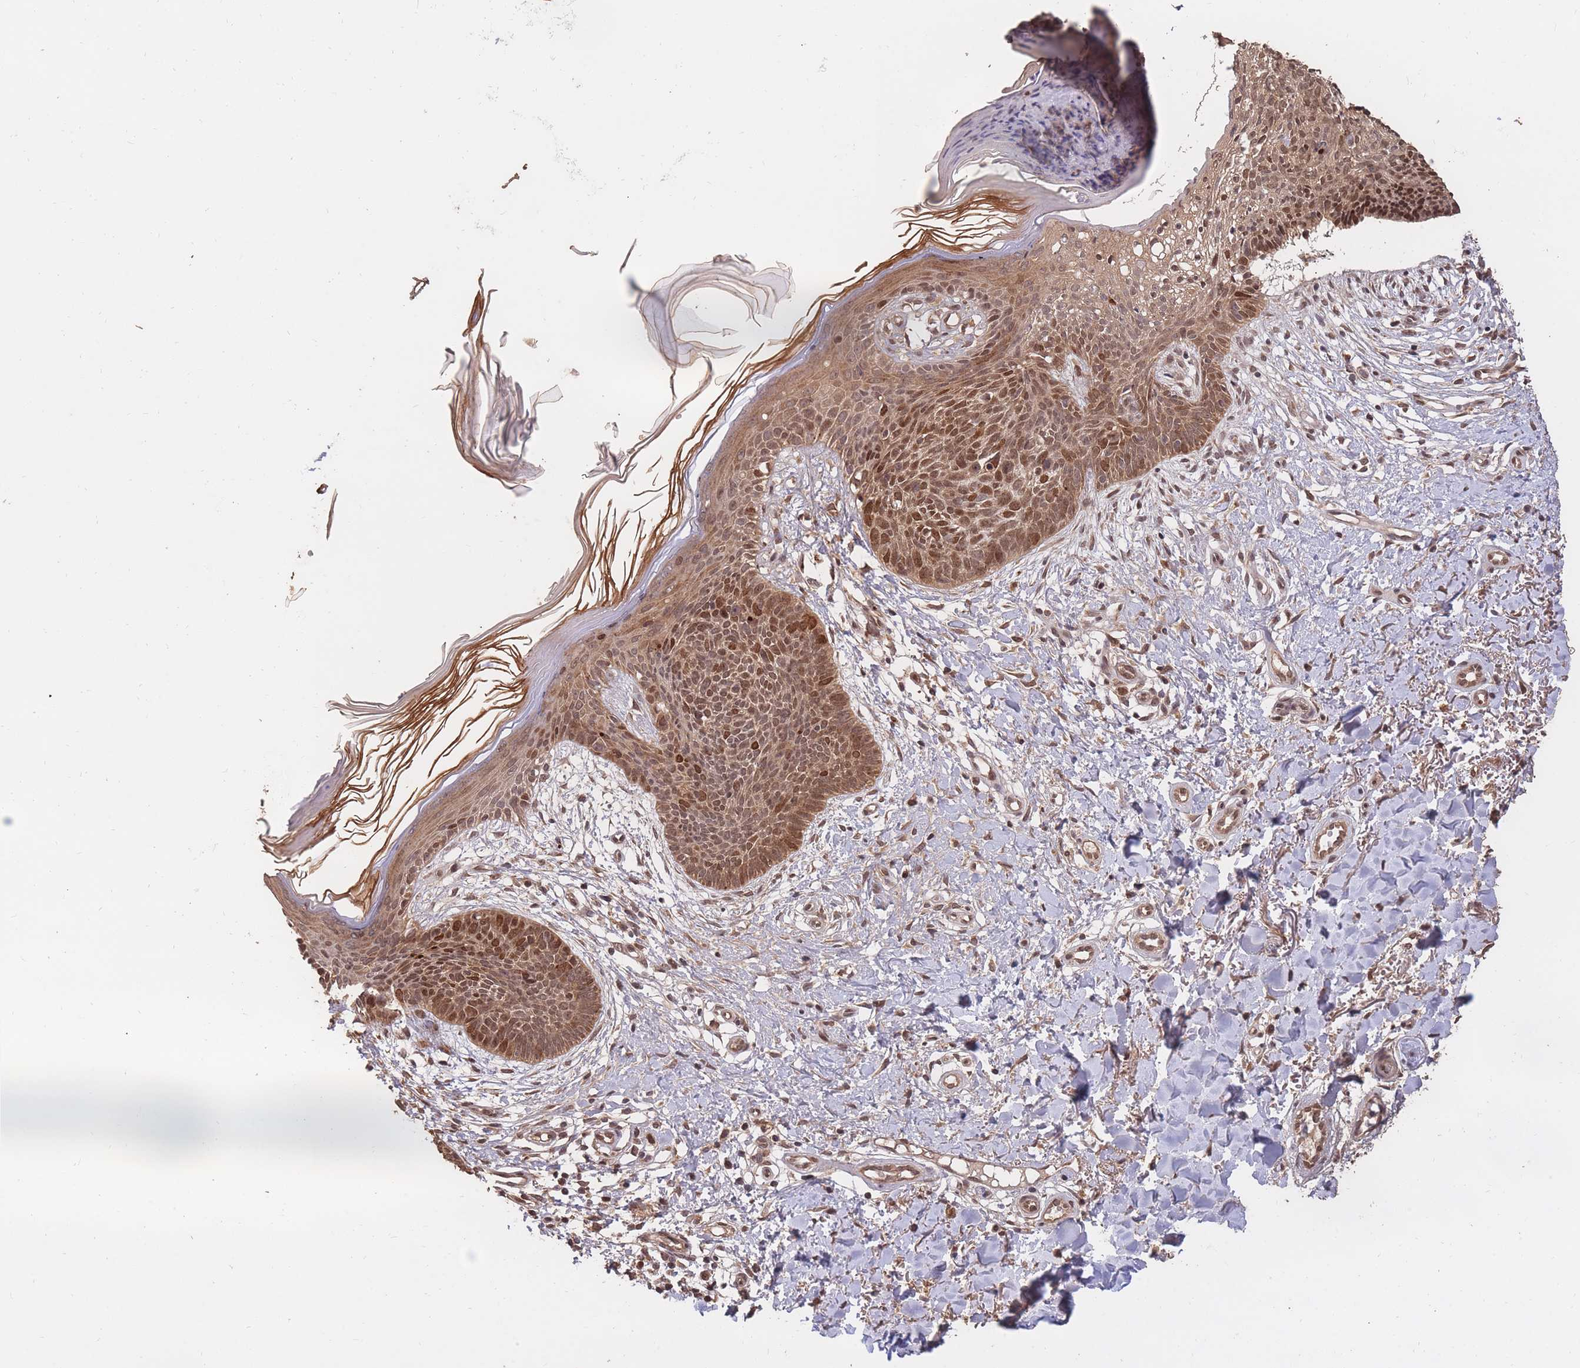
{"staining": {"intensity": "moderate", "quantity": ">75%", "location": "cytoplasmic/membranous,nuclear"}, "tissue": "skin cancer", "cell_type": "Tumor cells", "image_type": "cancer", "snomed": [{"axis": "morphology", "description": "Basal cell carcinoma"}, {"axis": "topography", "description": "Skin"}], "caption": "A medium amount of moderate cytoplasmic/membranous and nuclear staining is appreciated in approximately >75% of tumor cells in basal cell carcinoma (skin) tissue.", "gene": "RGS14", "patient": {"sex": "male", "age": 78}}